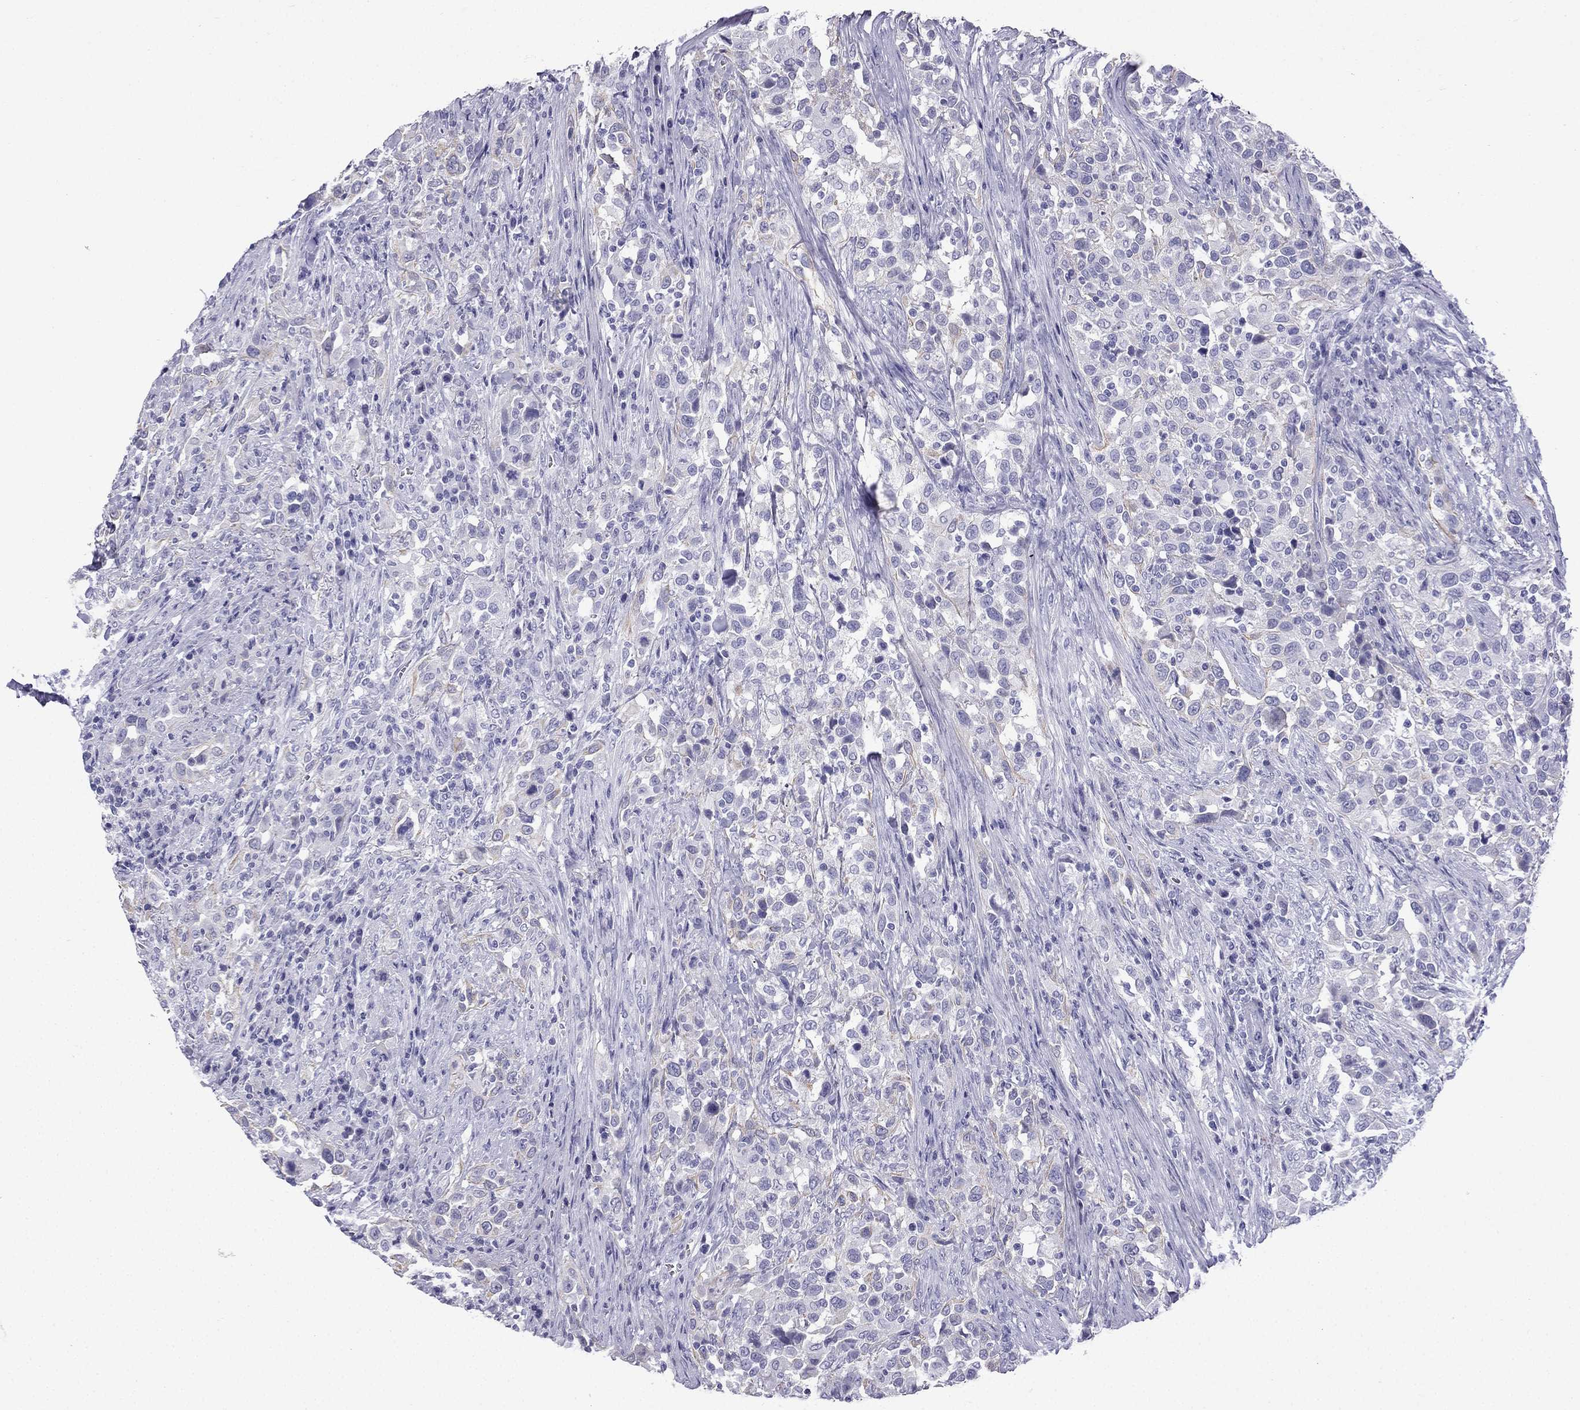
{"staining": {"intensity": "negative", "quantity": "none", "location": "none"}, "tissue": "urothelial cancer", "cell_type": "Tumor cells", "image_type": "cancer", "snomed": [{"axis": "morphology", "description": "Urothelial carcinoma, NOS"}, {"axis": "morphology", "description": "Urothelial carcinoma, High grade"}, {"axis": "topography", "description": "Urinary bladder"}], "caption": "IHC of transitional cell carcinoma displays no expression in tumor cells. (Brightfield microscopy of DAB (3,3'-diaminobenzidine) immunohistochemistry at high magnification).", "gene": "GJA8", "patient": {"sex": "female", "age": 64}}